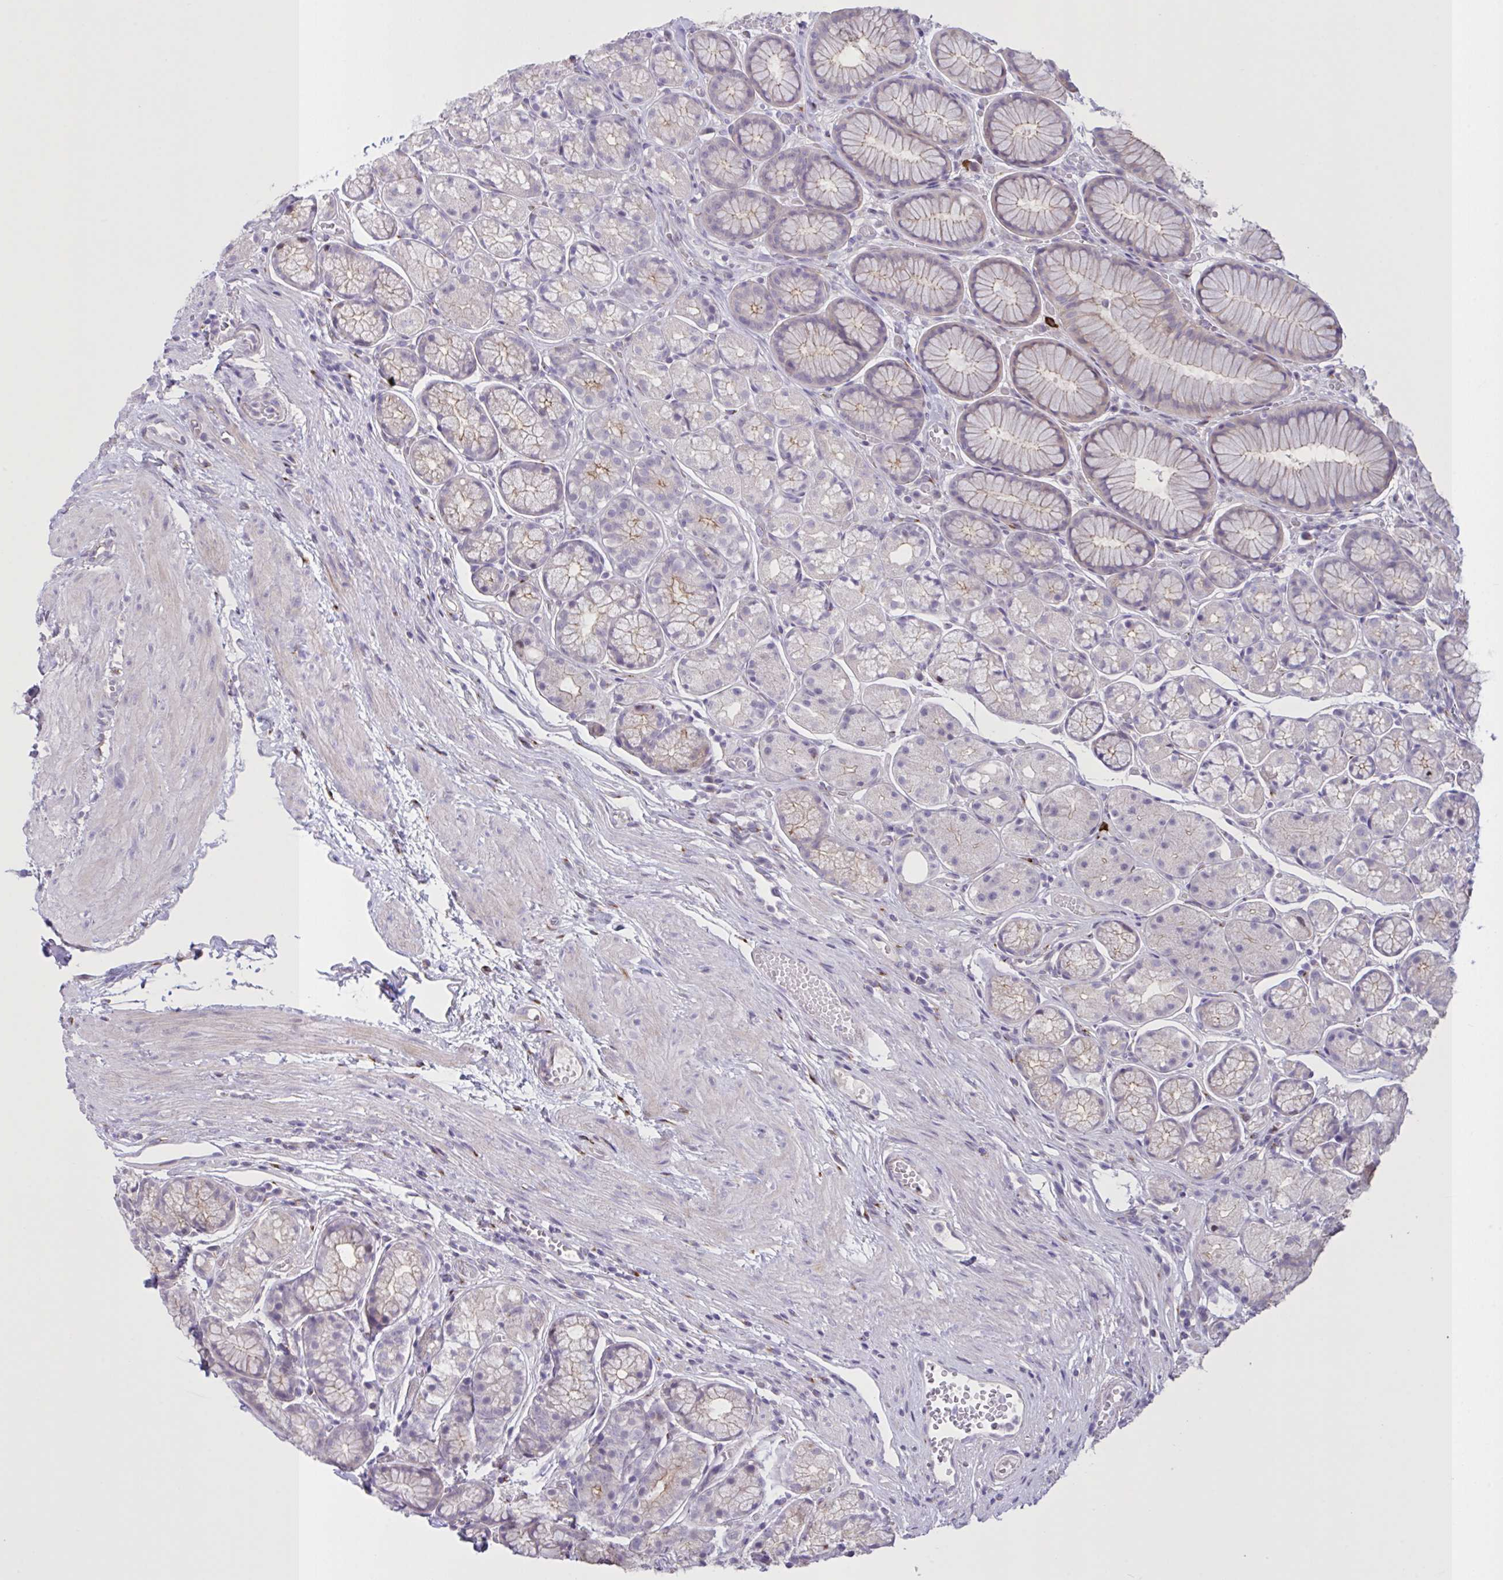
{"staining": {"intensity": "negative", "quantity": "none", "location": "none"}, "tissue": "stomach", "cell_type": "Glandular cells", "image_type": "normal", "snomed": [{"axis": "morphology", "description": "Normal tissue, NOS"}, {"axis": "topography", "description": "Smooth muscle"}, {"axis": "topography", "description": "Stomach"}], "caption": "IHC image of benign human stomach stained for a protein (brown), which demonstrates no positivity in glandular cells.", "gene": "MRGPRX2", "patient": {"sex": "male", "age": 70}}